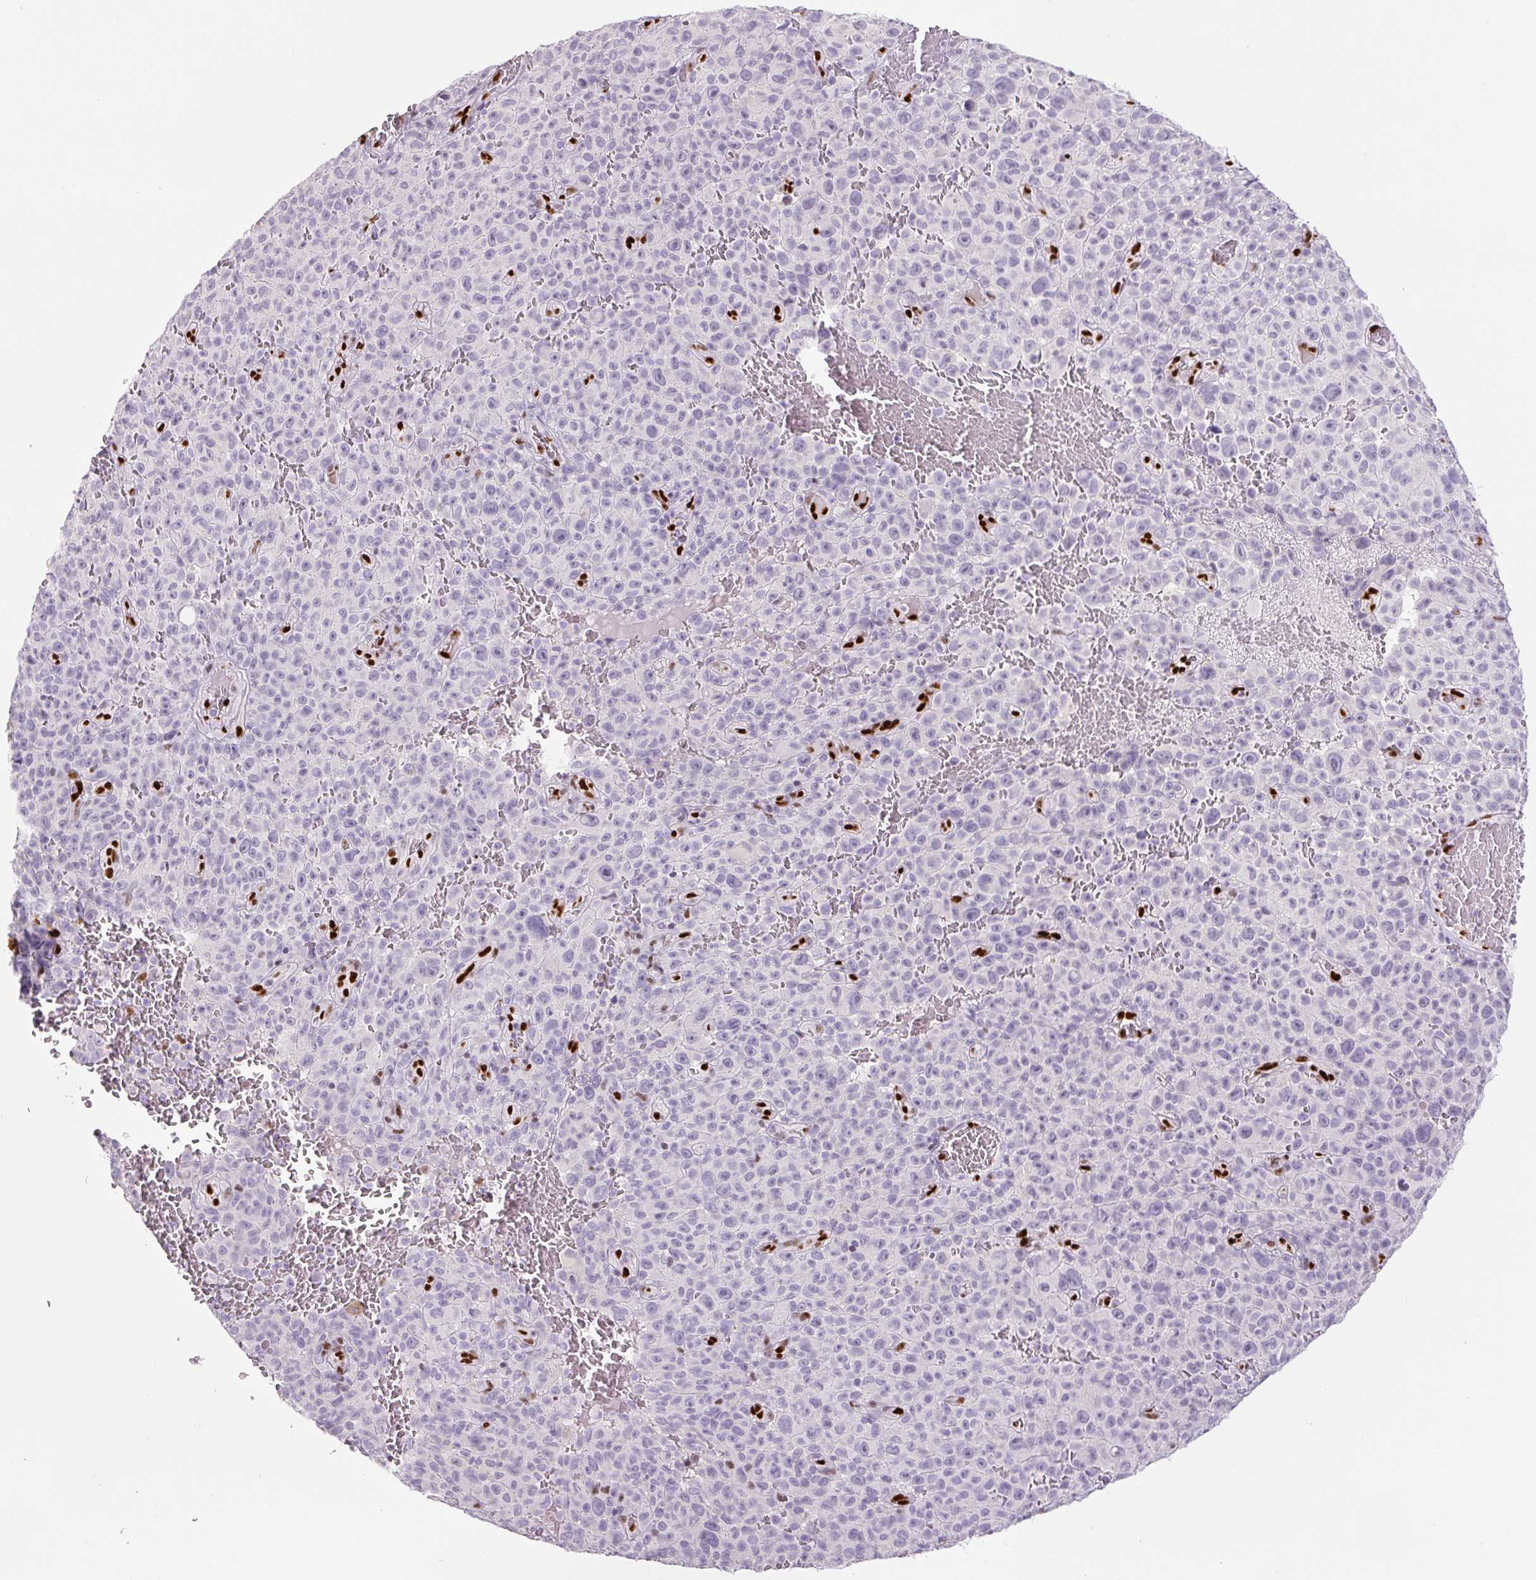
{"staining": {"intensity": "negative", "quantity": "none", "location": "none"}, "tissue": "melanoma", "cell_type": "Tumor cells", "image_type": "cancer", "snomed": [{"axis": "morphology", "description": "Malignant melanoma, NOS"}, {"axis": "topography", "description": "Skin"}], "caption": "A micrograph of malignant melanoma stained for a protein displays no brown staining in tumor cells.", "gene": "ZEB1", "patient": {"sex": "female", "age": 82}}